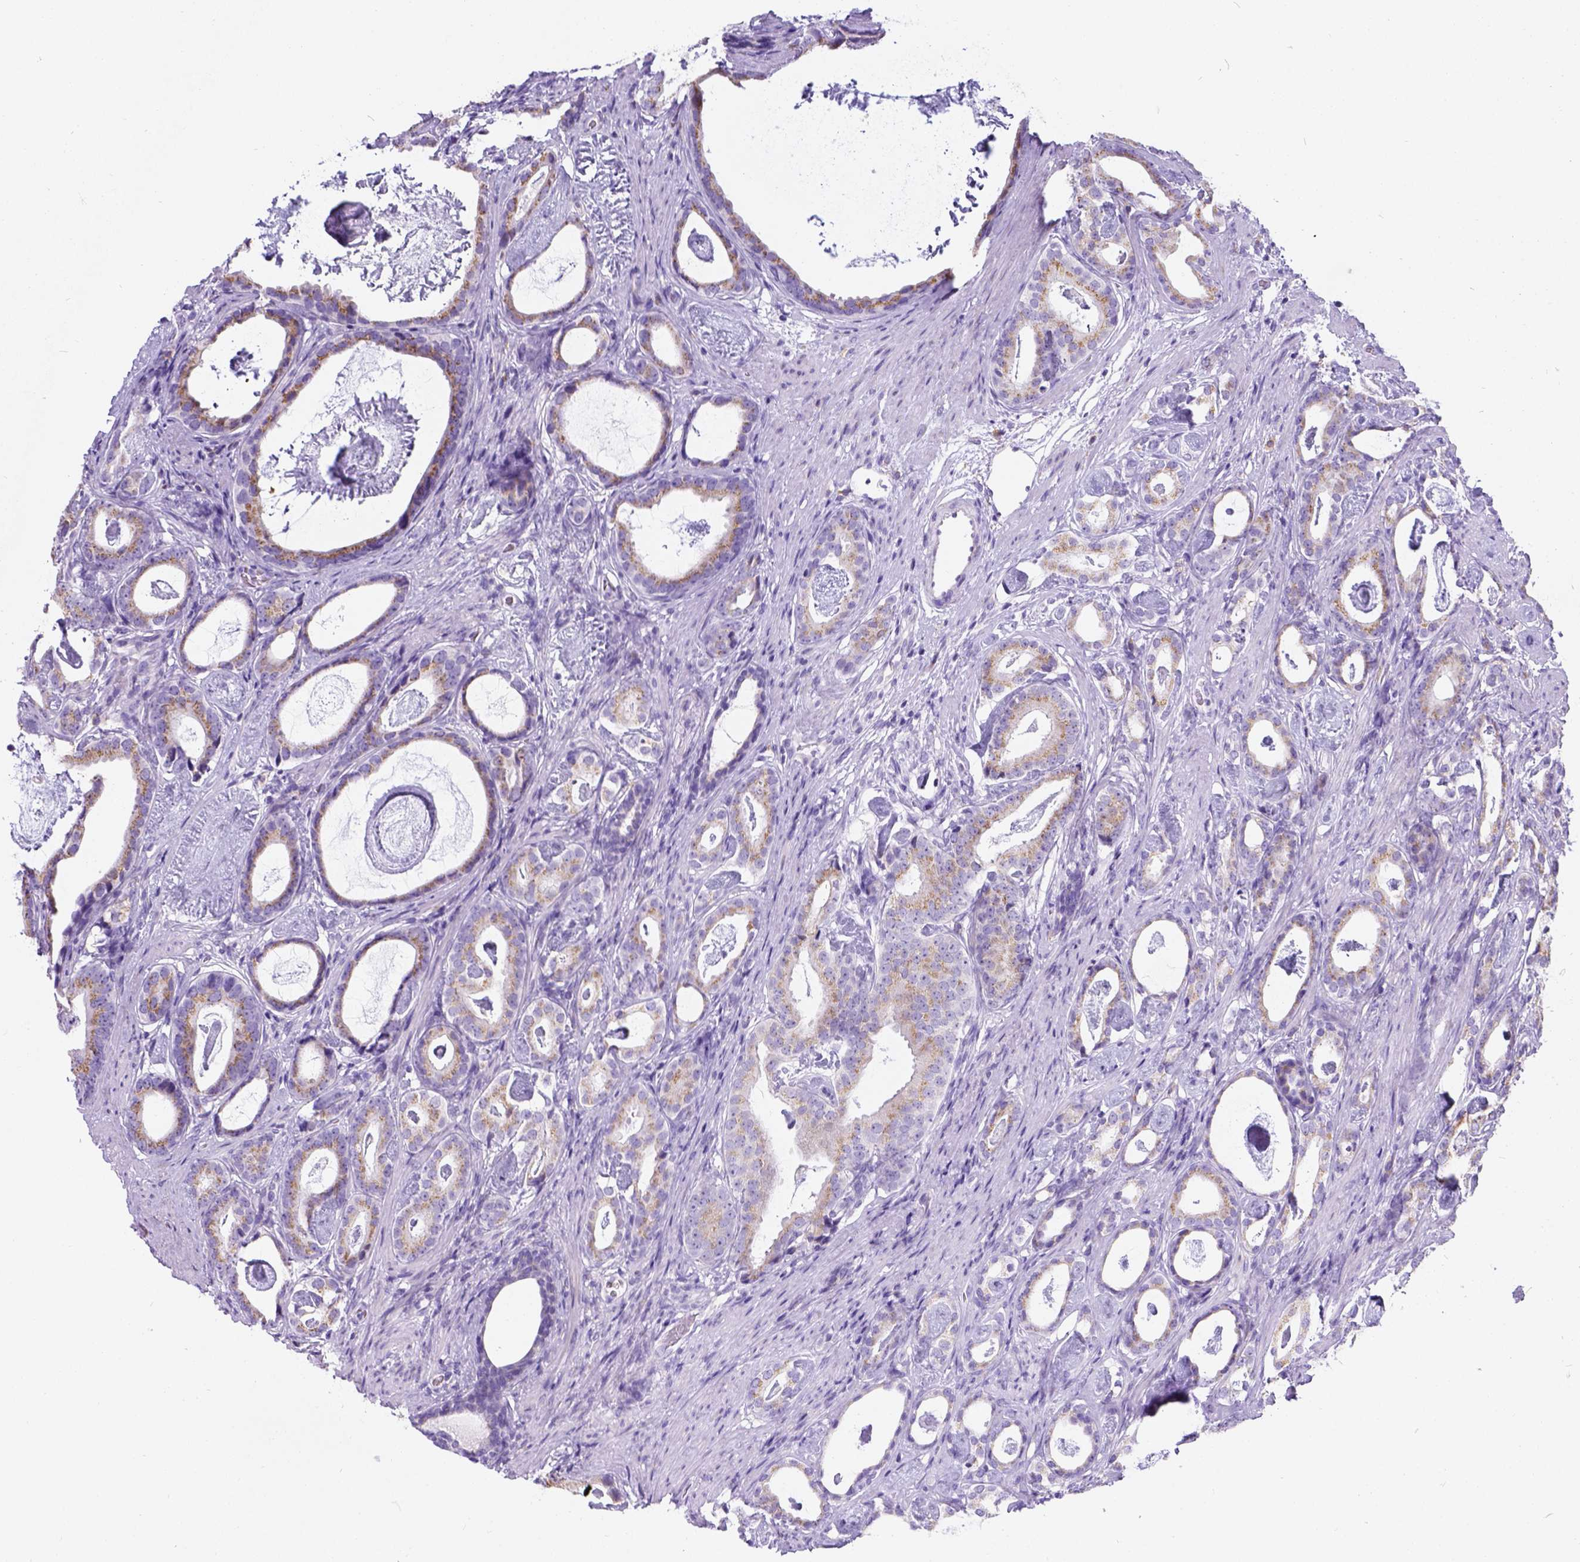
{"staining": {"intensity": "moderate", "quantity": ">75%", "location": "cytoplasmic/membranous"}, "tissue": "prostate cancer", "cell_type": "Tumor cells", "image_type": "cancer", "snomed": [{"axis": "morphology", "description": "Adenocarcinoma, Low grade"}, {"axis": "topography", "description": "Prostate and seminal vesicle, NOS"}], "caption": "High-power microscopy captured an IHC histopathology image of prostate adenocarcinoma (low-grade), revealing moderate cytoplasmic/membranous positivity in approximately >75% of tumor cells. (Brightfield microscopy of DAB IHC at high magnification).", "gene": "PHF7", "patient": {"sex": "male", "age": 71}}